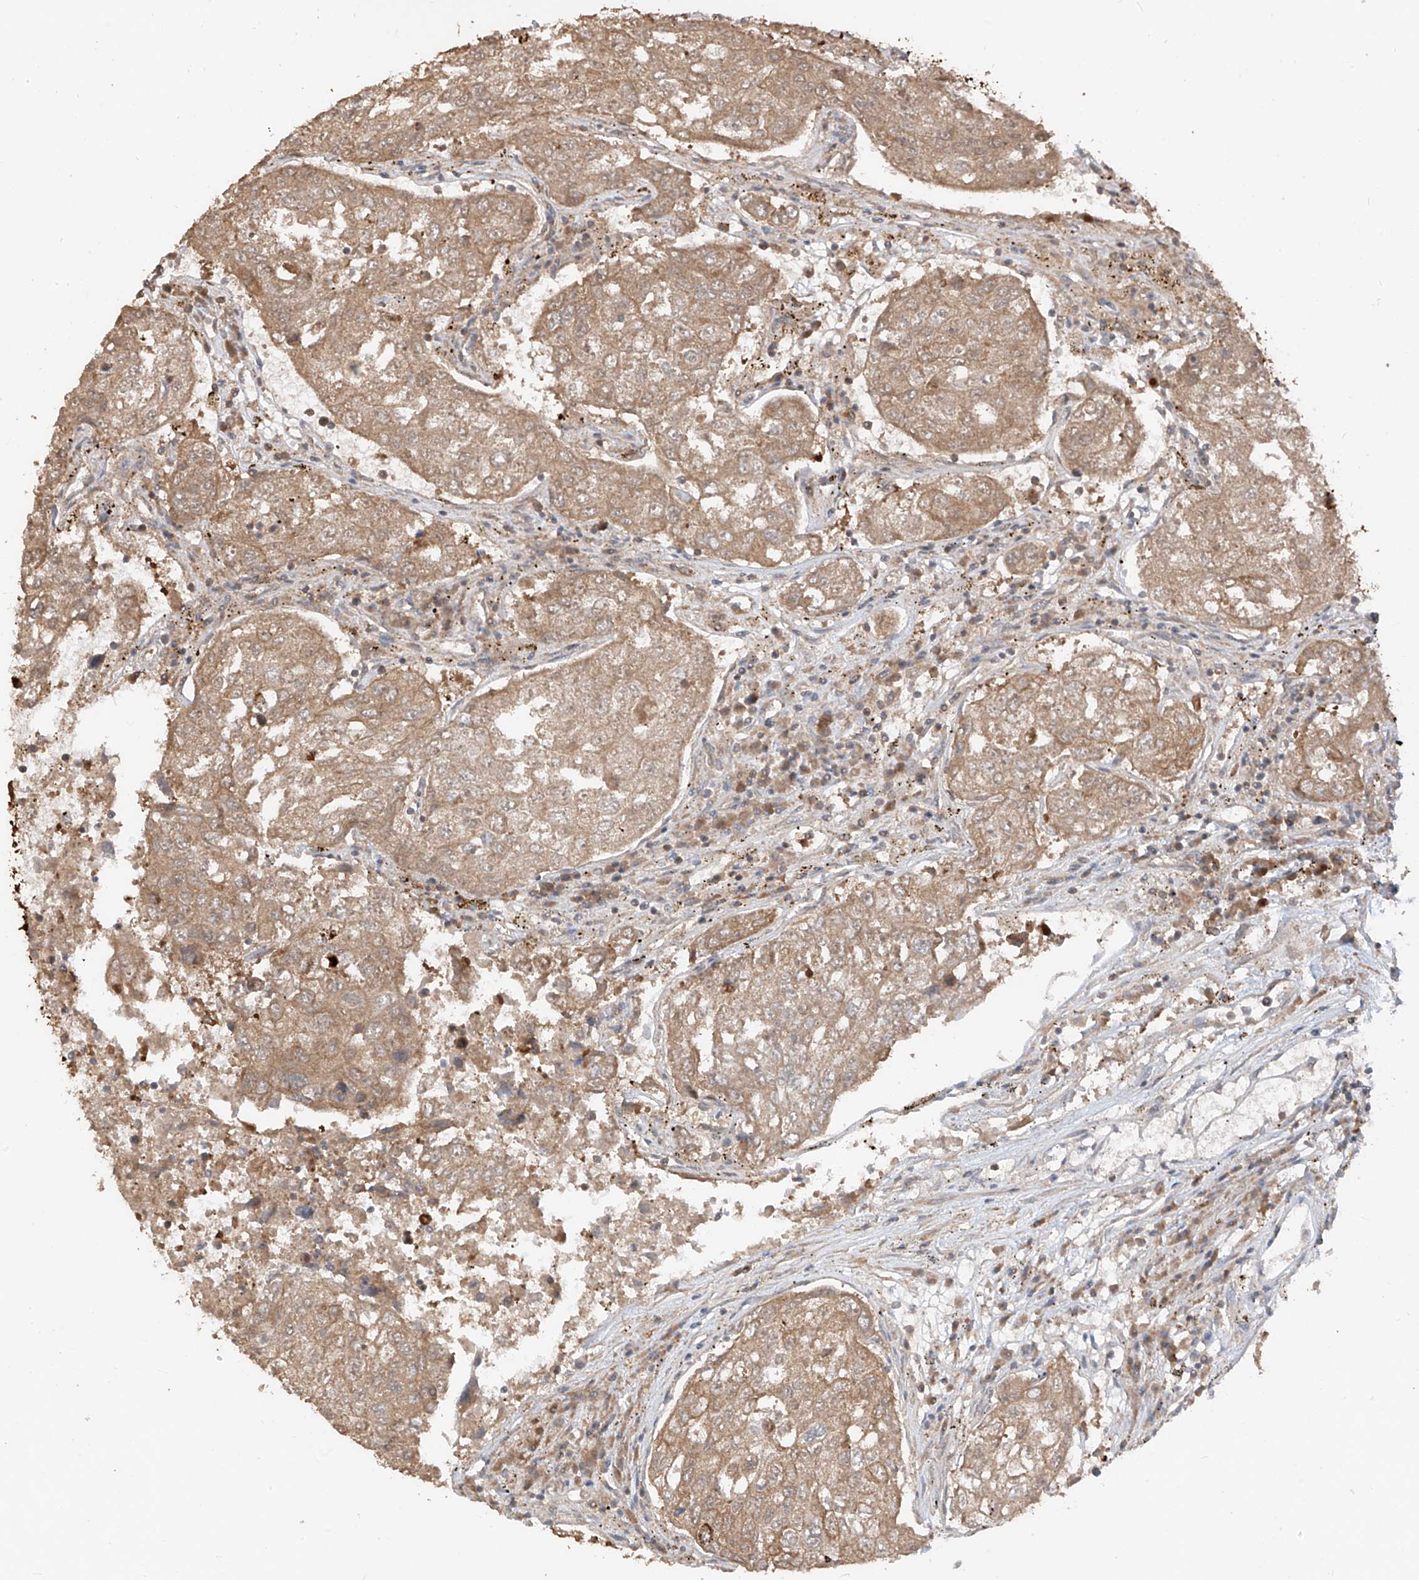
{"staining": {"intensity": "moderate", "quantity": ">75%", "location": "cytoplasmic/membranous"}, "tissue": "urothelial cancer", "cell_type": "Tumor cells", "image_type": "cancer", "snomed": [{"axis": "morphology", "description": "Urothelial carcinoma, High grade"}, {"axis": "topography", "description": "Lymph node"}, {"axis": "topography", "description": "Urinary bladder"}], "caption": "Human urothelial cancer stained for a protein (brown) shows moderate cytoplasmic/membranous positive positivity in approximately >75% of tumor cells.", "gene": "COLGALT2", "patient": {"sex": "male", "age": 51}}